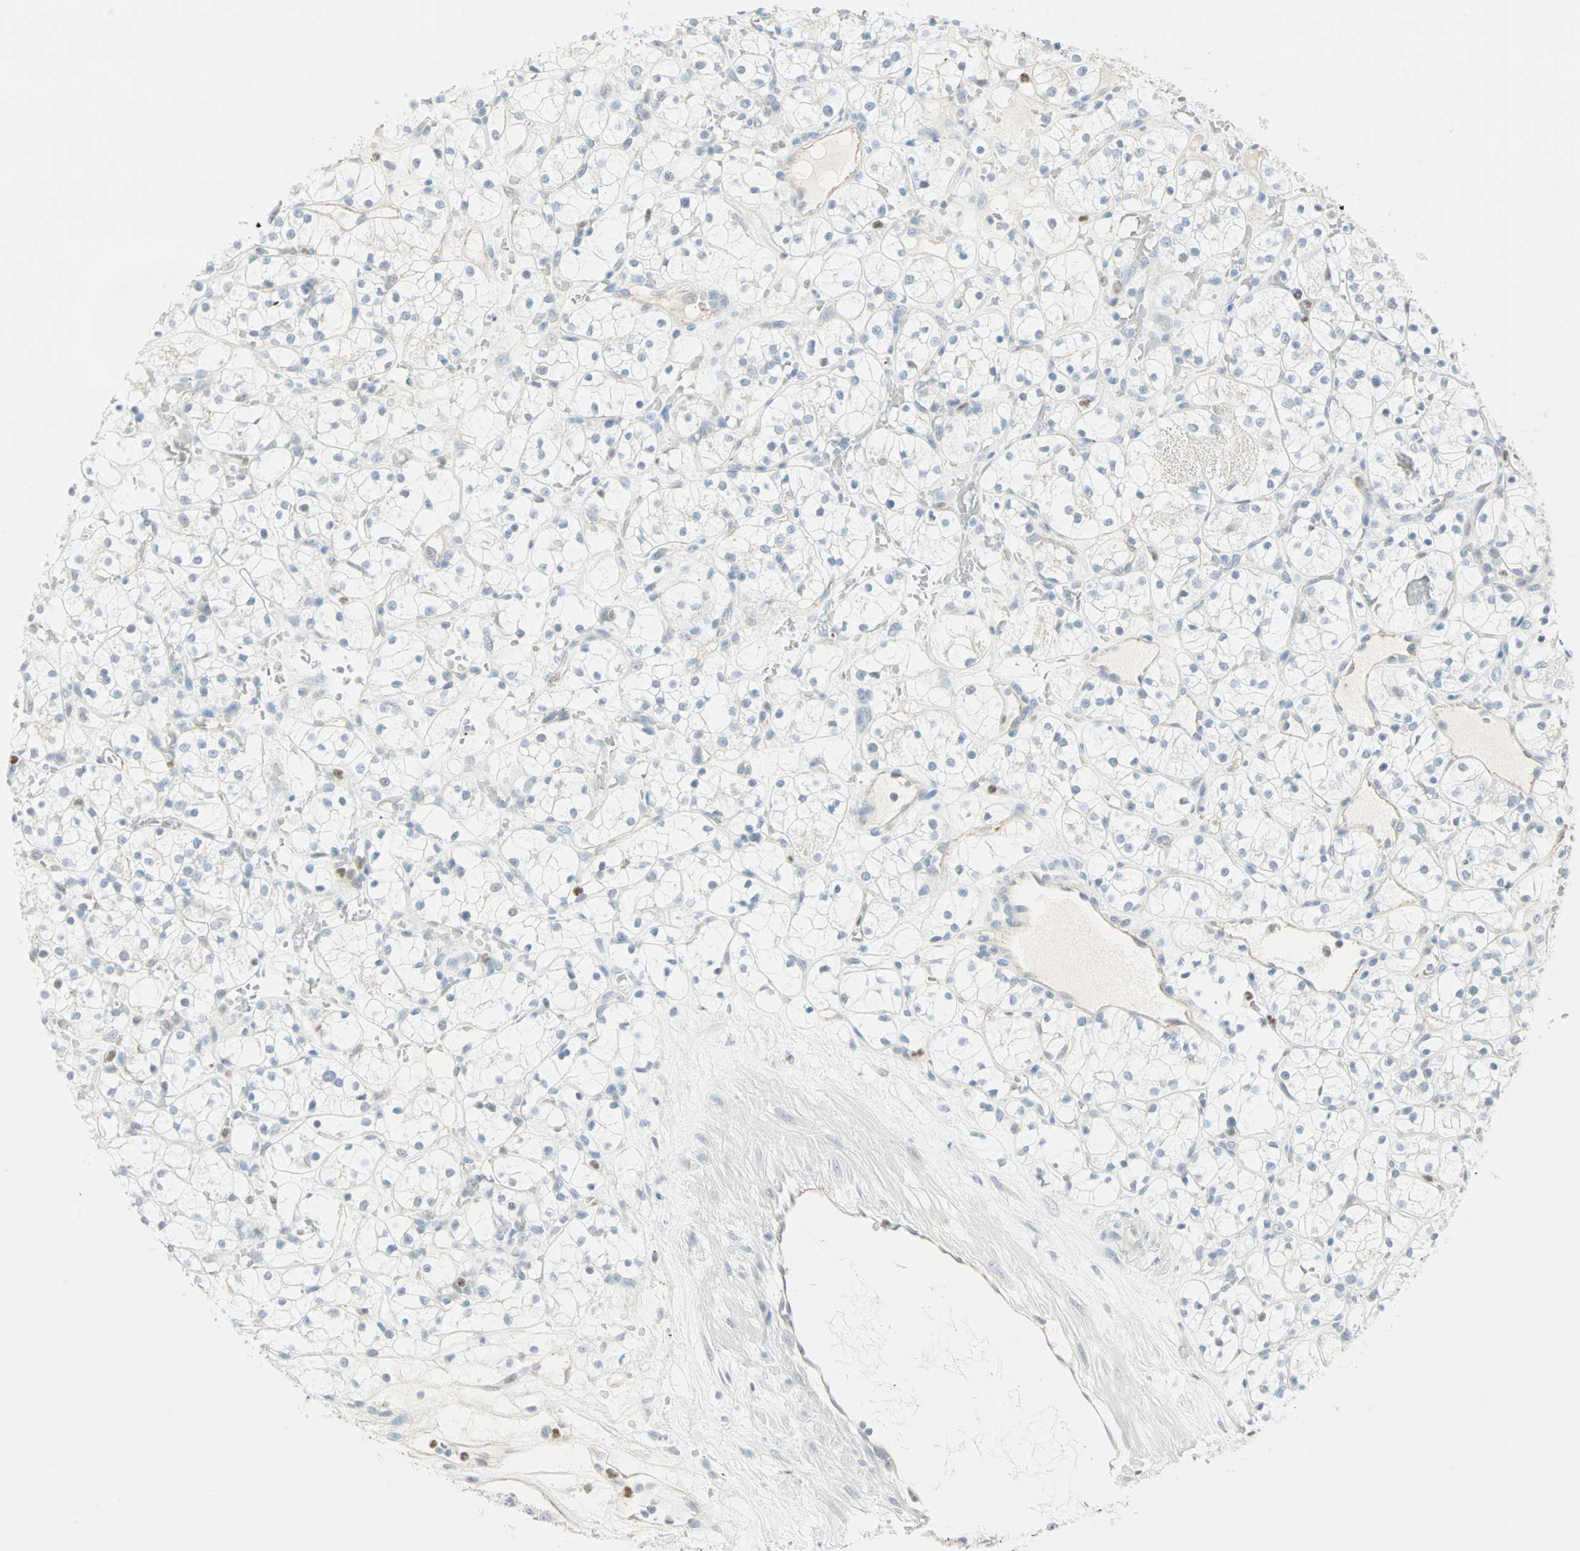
{"staining": {"intensity": "negative", "quantity": "none", "location": "none"}, "tissue": "renal cancer", "cell_type": "Tumor cells", "image_type": "cancer", "snomed": [{"axis": "morphology", "description": "Adenocarcinoma, NOS"}, {"axis": "topography", "description": "Kidney"}], "caption": "Renal cancer was stained to show a protein in brown. There is no significant positivity in tumor cells.", "gene": "MLLT10", "patient": {"sex": "female", "age": 60}}